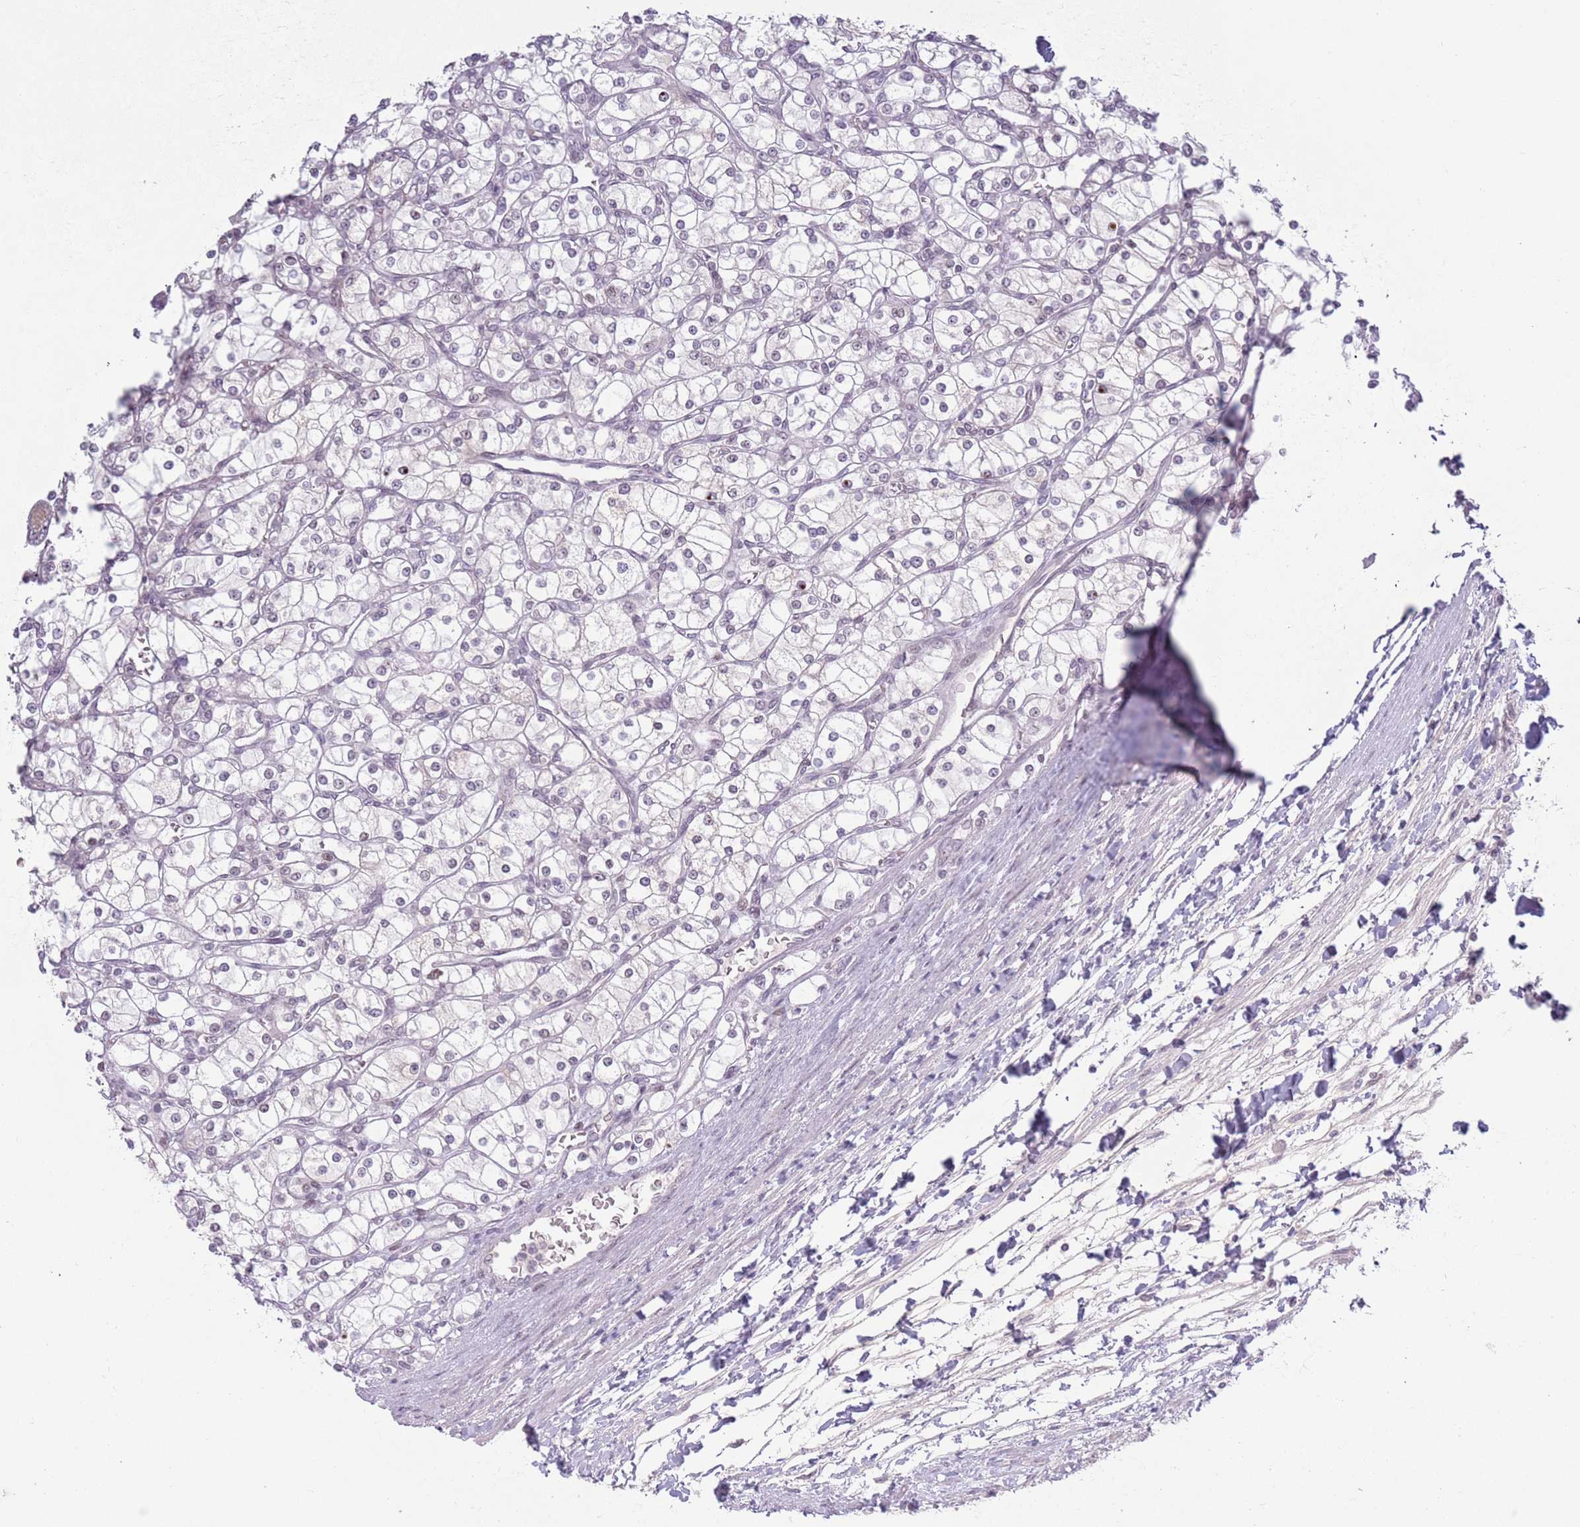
{"staining": {"intensity": "negative", "quantity": "none", "location": "none"}, "tissue": "renal cancer", "cell_type": "Tumor cells", "image_type": "cancer", "snomed": [{"axis": "morphology", "description": "Adenocarcinoma, NOS"}, {"axis": "topography", "description": "Kidney"}], "caption": "Immunohistochemical staining of human adenocarcinoma (renal) shows no significant expression in tumor cells. The staining is performed using DAB brown chromogen with nuclei counter-stained in using hematoxylin.", "gene": "MRPL34", "patient": {"sex": "male", "age": 80}}